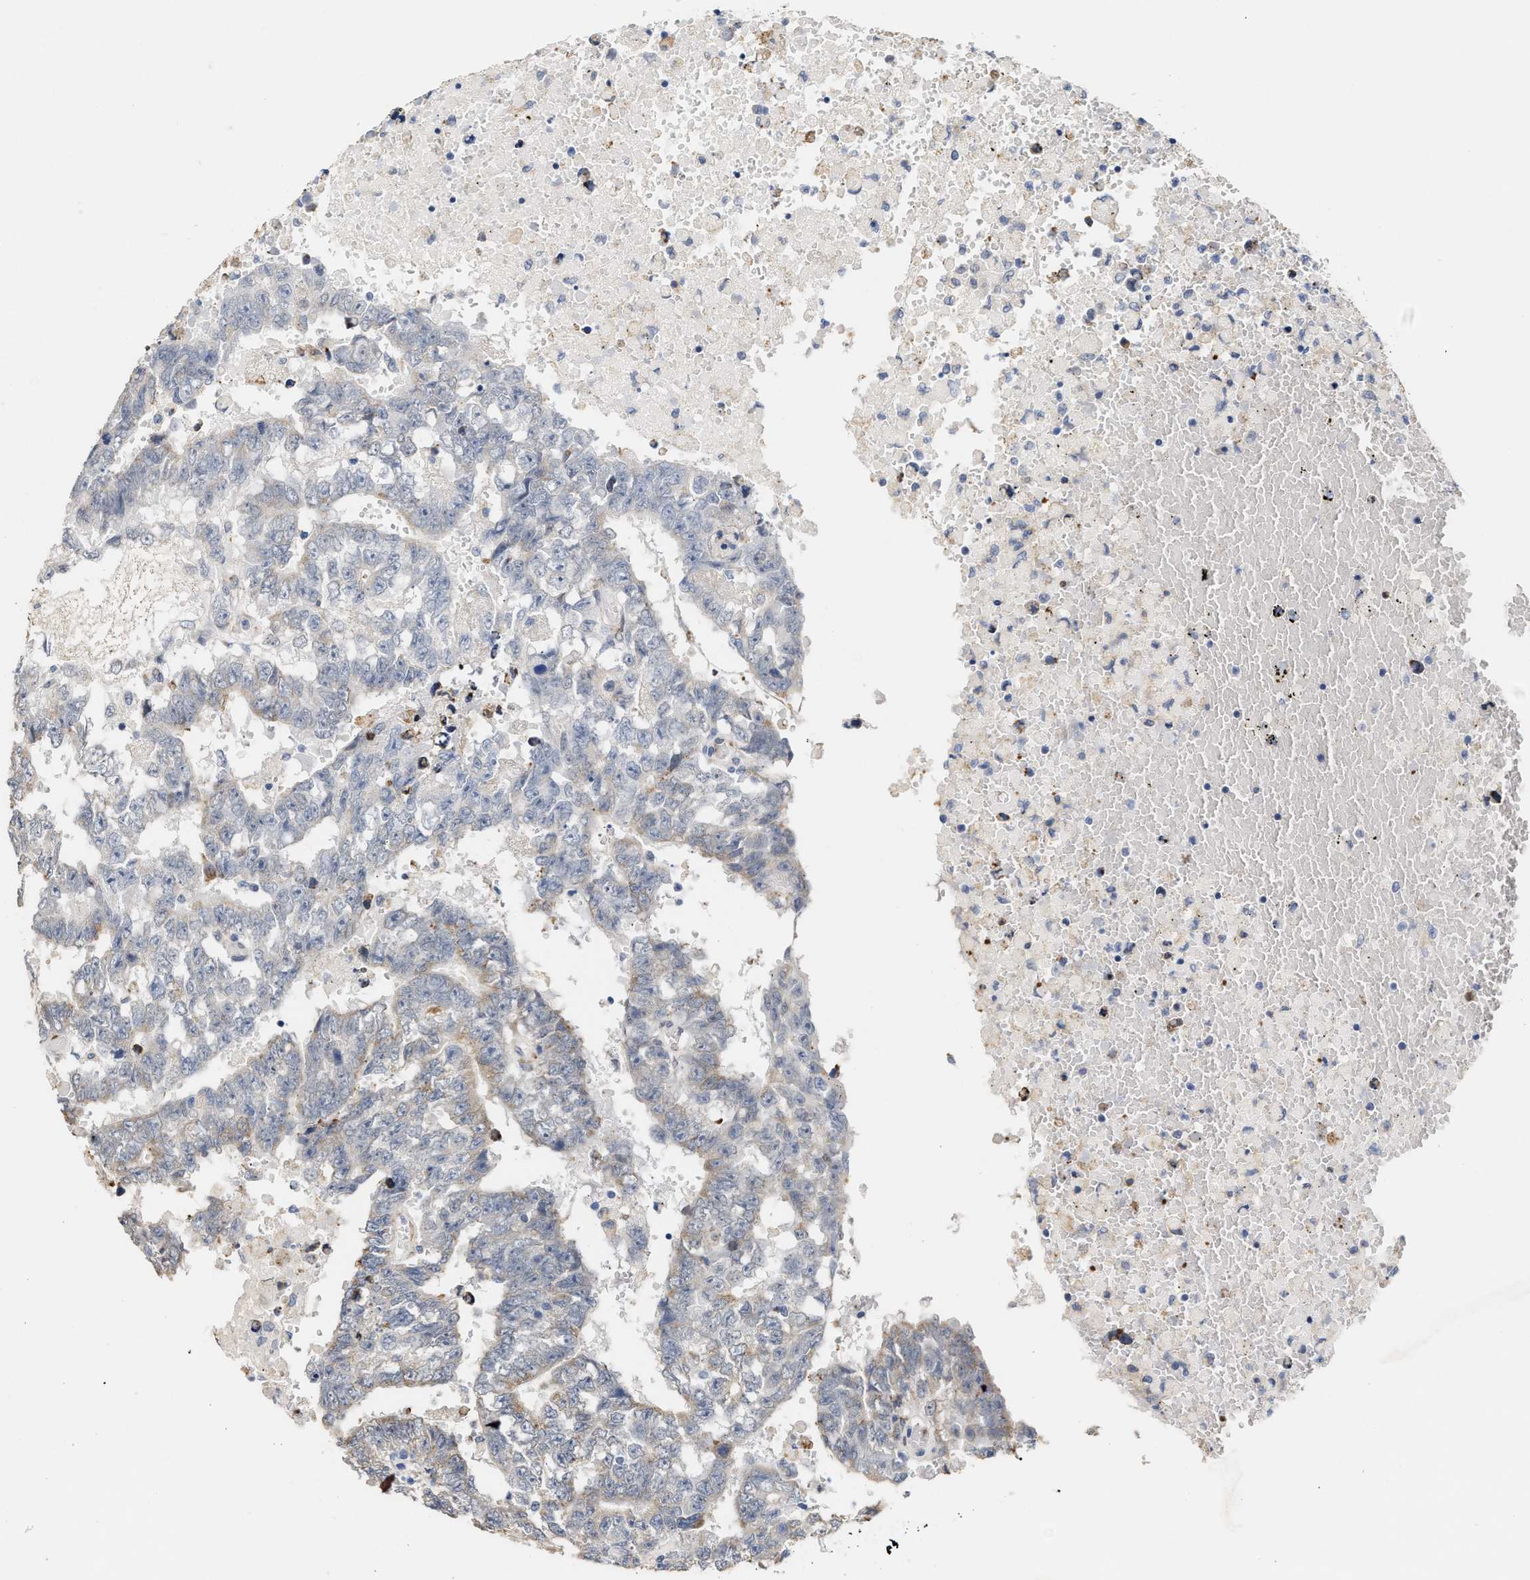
{"staining": {"intensity": "weak", "quantity": "<25%", "location": "cytoplasmic/membranous"}, "tissue": "testis cancer", "cell_type": "Tumor cells", "image_type": "cancer", "snomed": [{"axis": "morphology", "description": "Carcinoma, Embryonal, NOS"}, {"axis": "topography", "description": "Testis"}], "caption": "Protein analysis of testis embryonal carcinoma displays no significant staining in tumor cells.", "gene": "RYR2", "patient": {"sex": "male", "age": 25}}